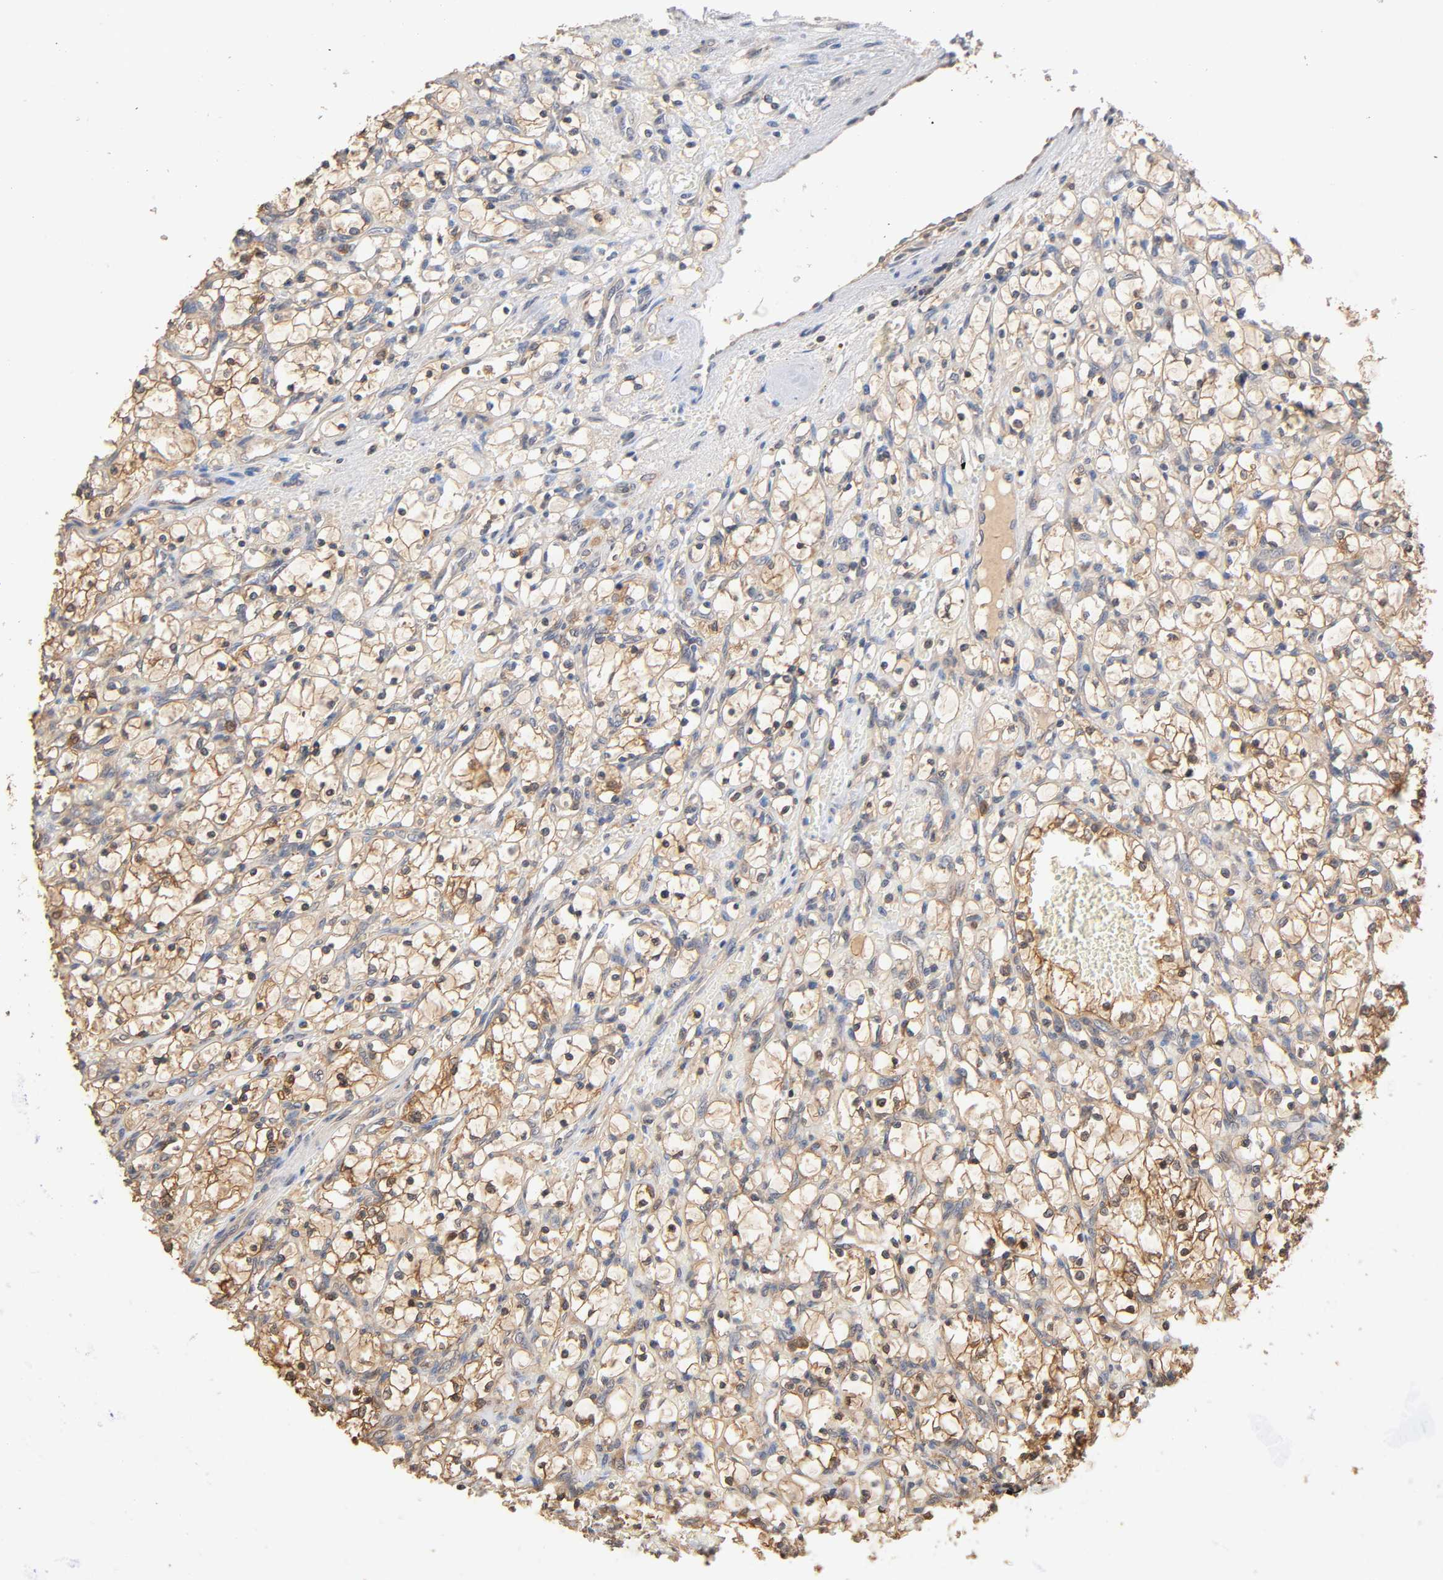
{"staining": {"intensity": "moderate", "quantity": ">75%", "location": "cytoplasmic/membranous"}, "tissue": "renal cancer", "cell_type": "Tumor cells", "image_type": "cancer", "snomed": [{"axis": "morphology", "description": "Adenocarcinoma, NOS"}, {"axis": "topography", "description": "Kidney"}], "caption": "High-magnification brightfield microscopy of renal cancer (adenocarcinoma) stained with DAB (brown) and counterstained with hematoxylin (blue). tumor cells exhibit moderate cytoplasmic/membranous staining is present in approximately>75% of cells.", "gene": "ALDOA", "patient": {"sex": "female", "age": 69}}